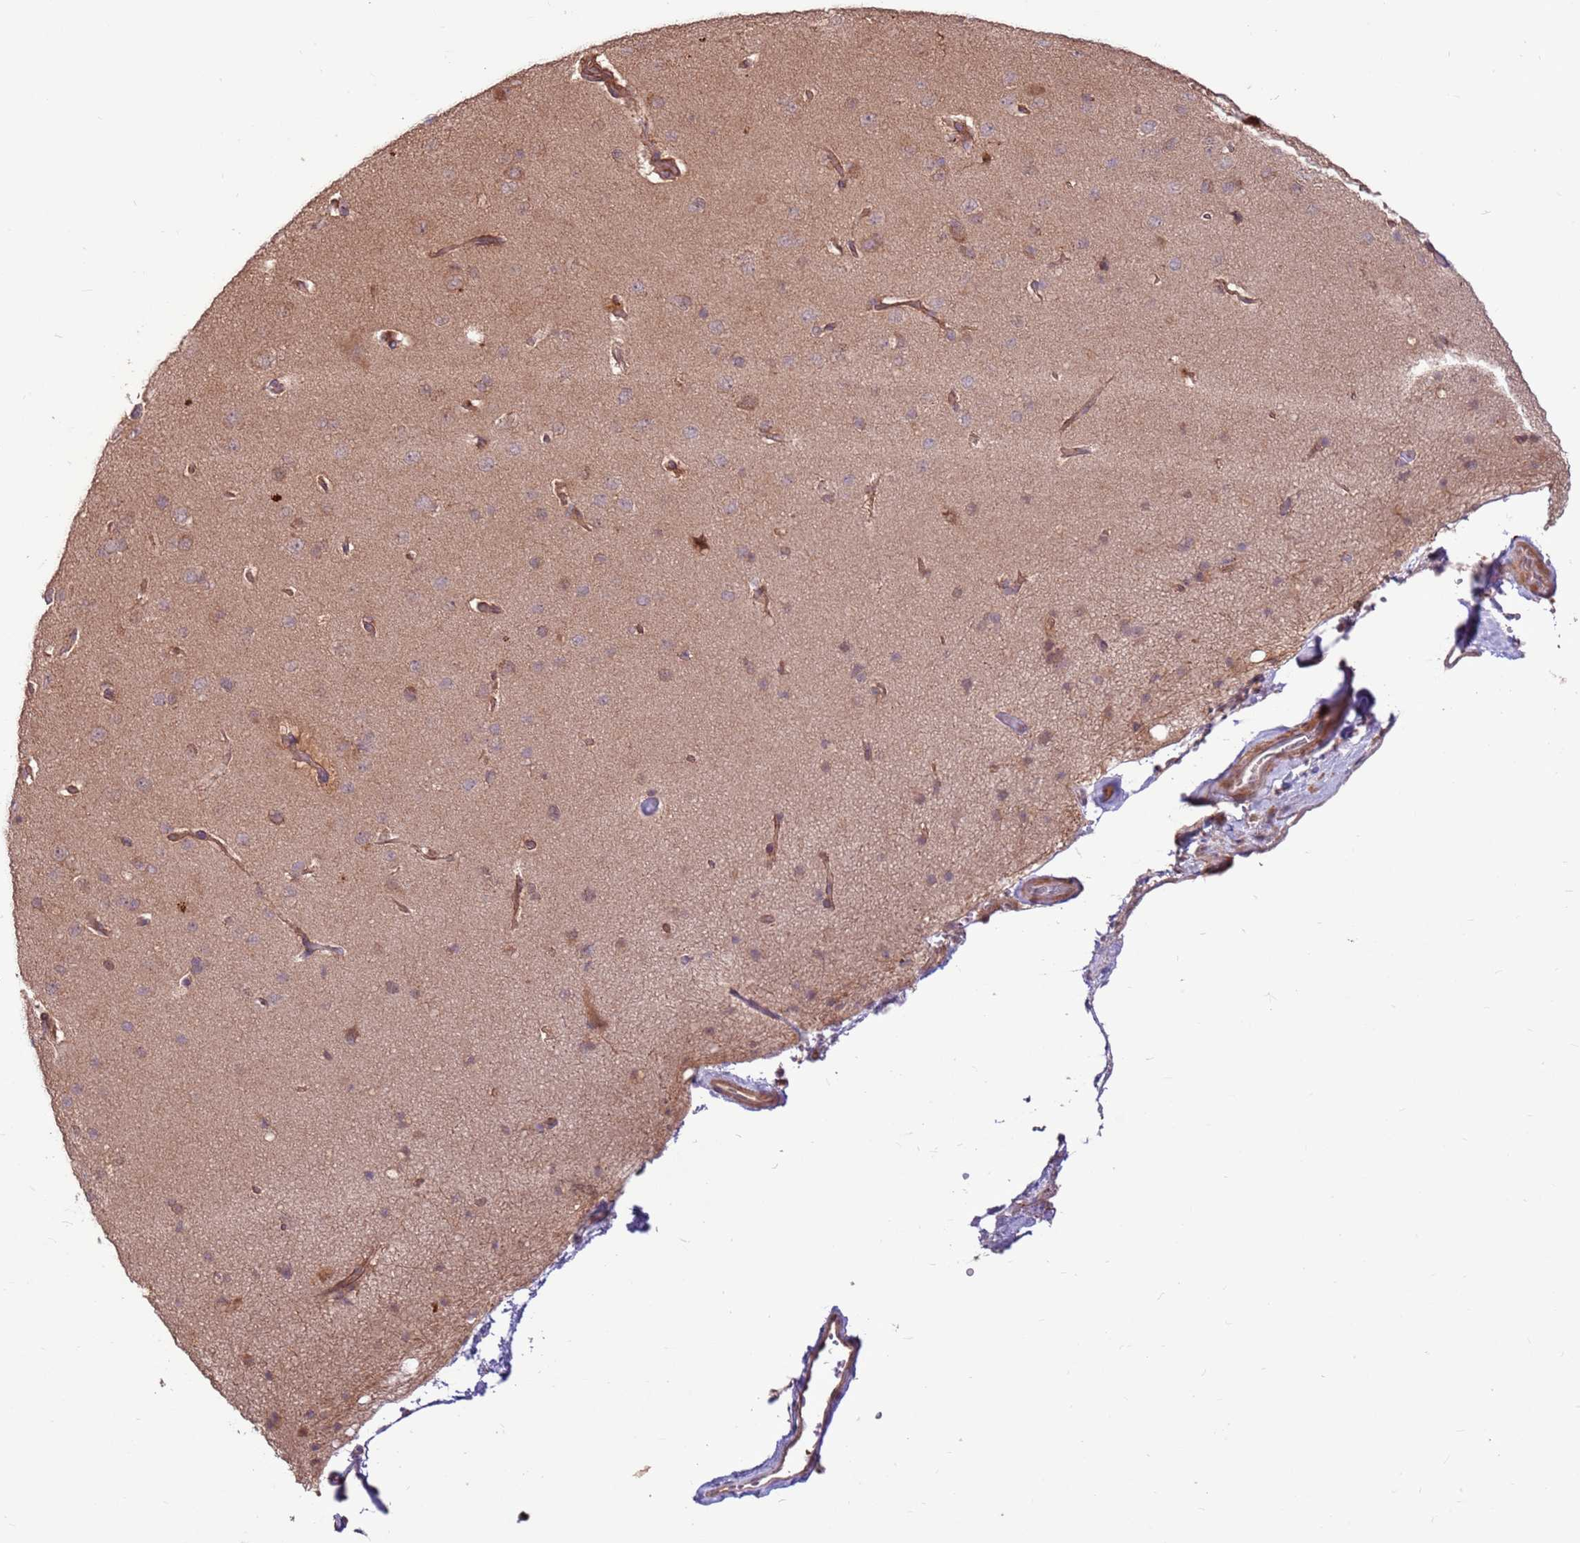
{"staining": {"intensity": "moderate", "quantity": ">75%", "location": "cytoplasmic/membranous"}, "tissue": "cerebral cortex", "cell_type": "Endothelial cells", "image_type": "normal", "snomed": [{"axis": "morphology", "description": "Normal tissue, NOS"}, {"axis": "topography", "description": "Cerebral cortex"}], "caption": "Moderate cytoplasmic/membranous expression for a protein is present in approximately >75% of endothelial cells of normal cerebral cortex using immunohistochemistry (IHC).", "gene": "CCDC112", "patient": {"sex": "male", "age": 62}}